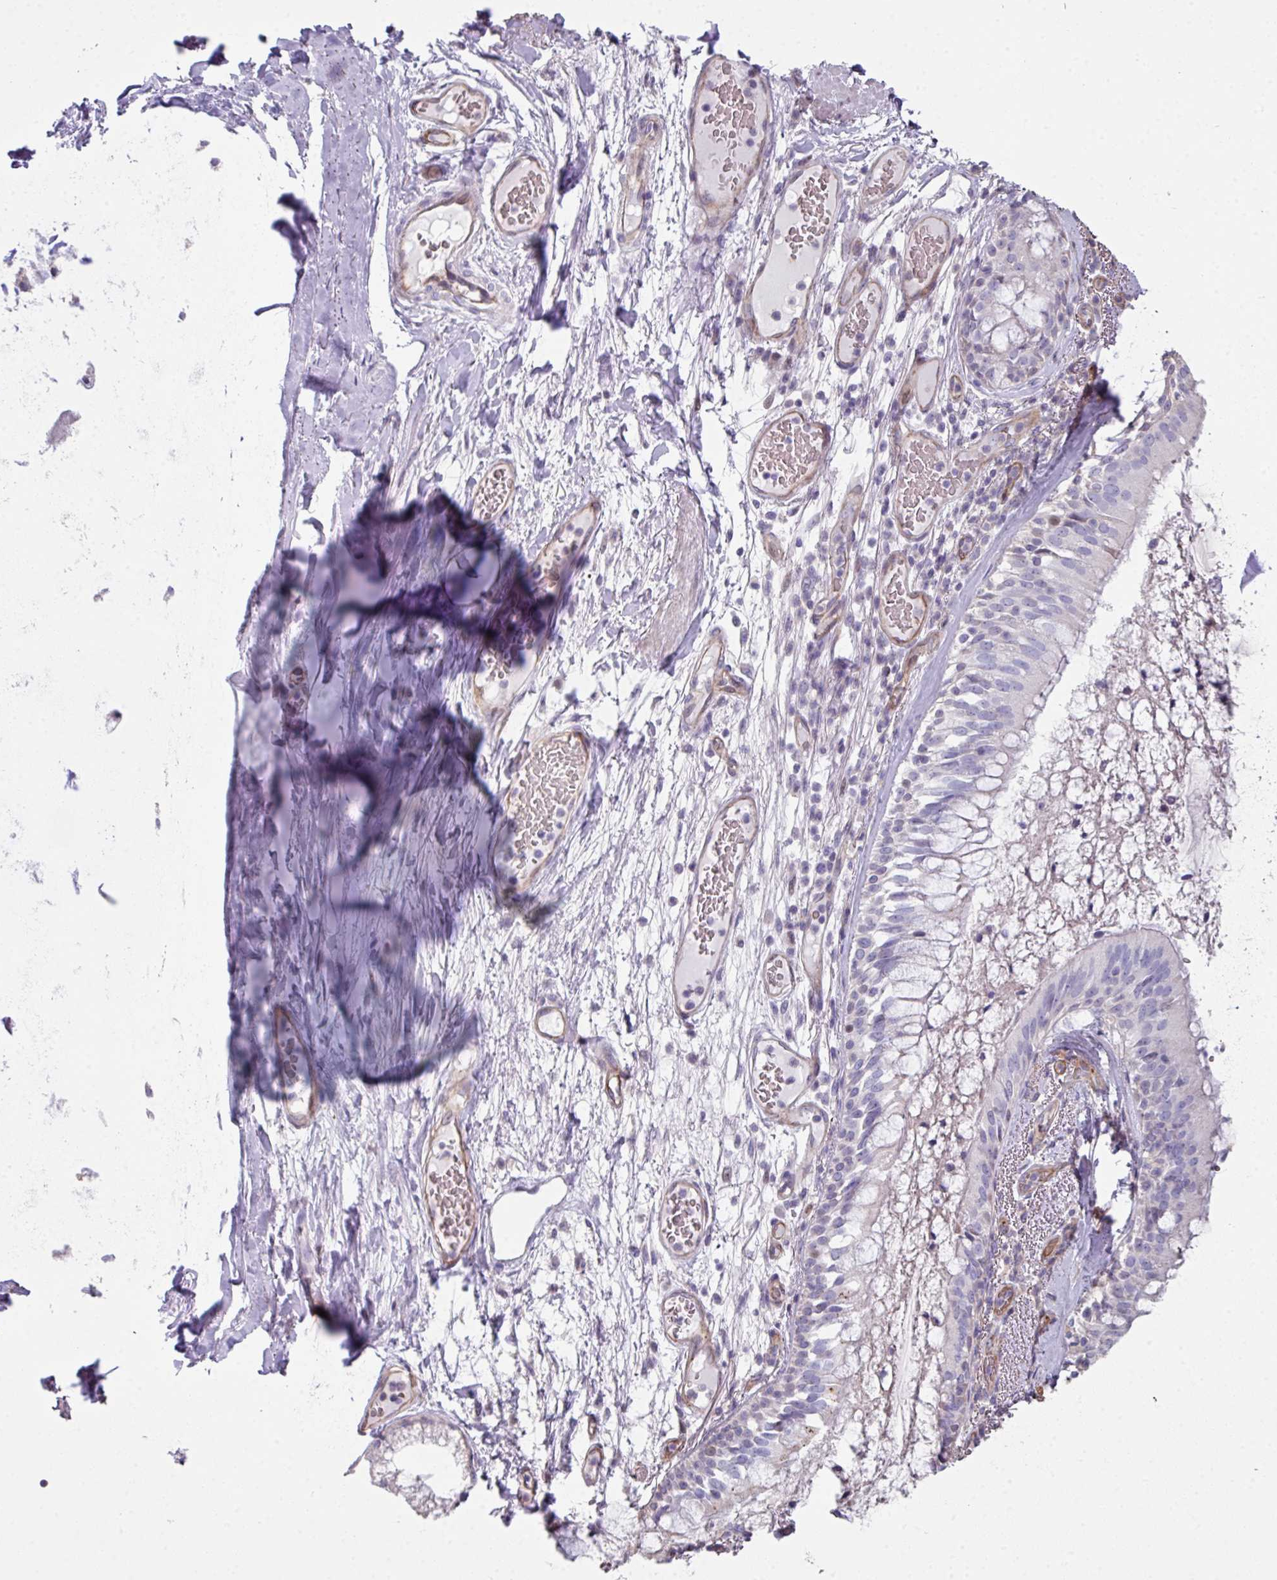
{"staining": {"intensity": "moderate", "quantity": "25%-75%", "location": "cytoplasmic/membranous,nuclear"}, "tissue": "bronchus", "cell_type": "Respiratory epithelial cells", "image_type": "normal", "snomed": [{"axis": "morphology", "description": "Normal tissue, NOS"}, {"axis": "topography", "description": "Cartilage tissue"}, {"axis": "topography", "description": "Bronchus"}], "caption": "A brown stain highlights moderate cytoplasmic/membranous,nuclear staining of a protein in respiratory epithelial cells of unremarkable human bronchus.", "gene": "ANO9", "patient": {"sex": "male", "age": 63}}